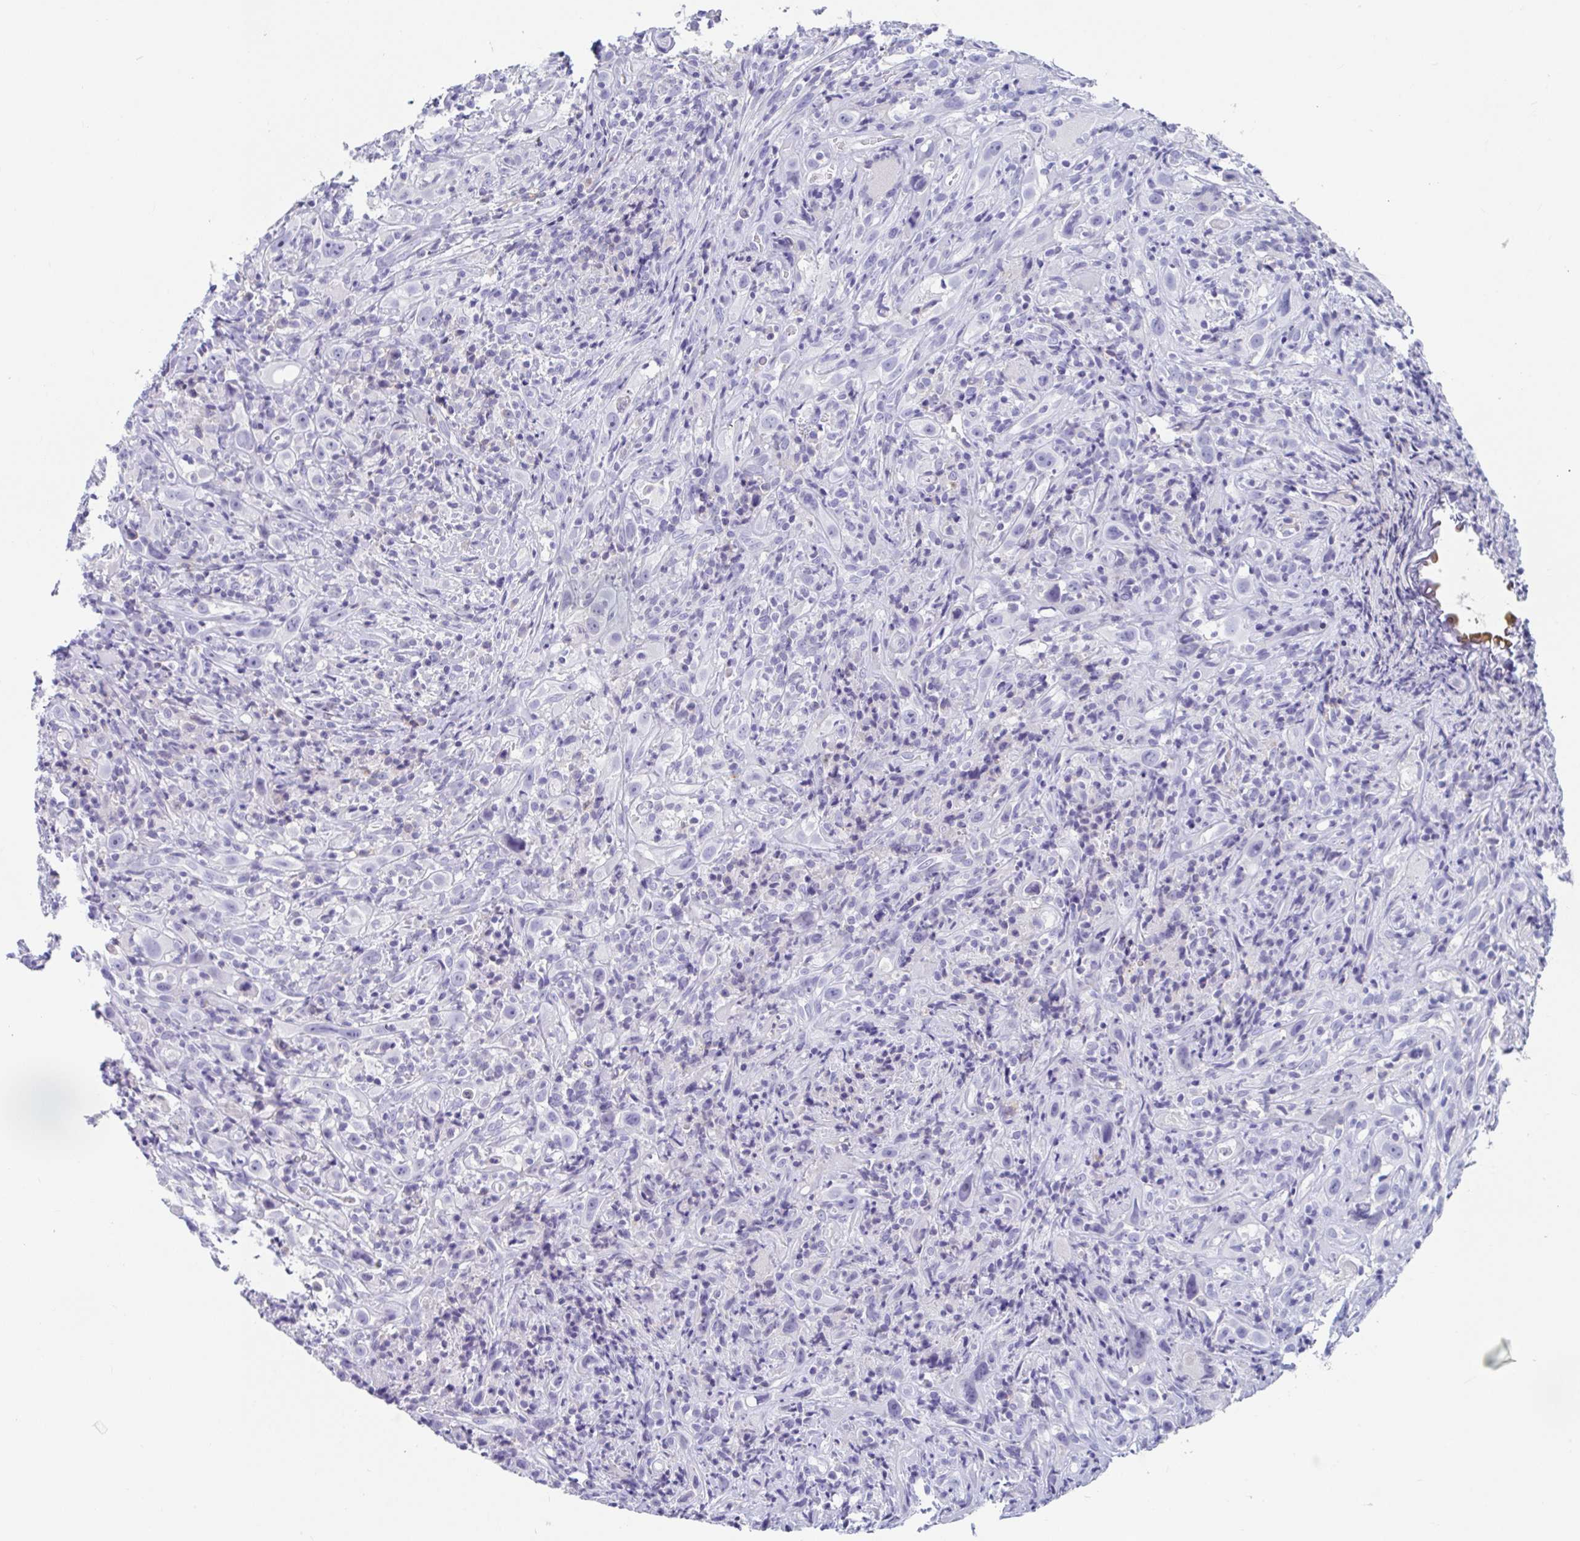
{"staining": {"intensity": "negative", "quantity": "none", "location": "none"}, "tissue": "head and neck cancer", "cell_type": "Tumor cells", "image_type": "cancer", "snomed": [{"axis": "morphology", "description": "Squamous cell carcinoma, NOS"}, {"axis": "topography", "description": "Head-Neck"}], "caption": "The image exhibits no significant staining in tumor cells of head and neck cancer.", "gene": "PLA2G1B", "patient": {"sex": "female", "age": 95}}